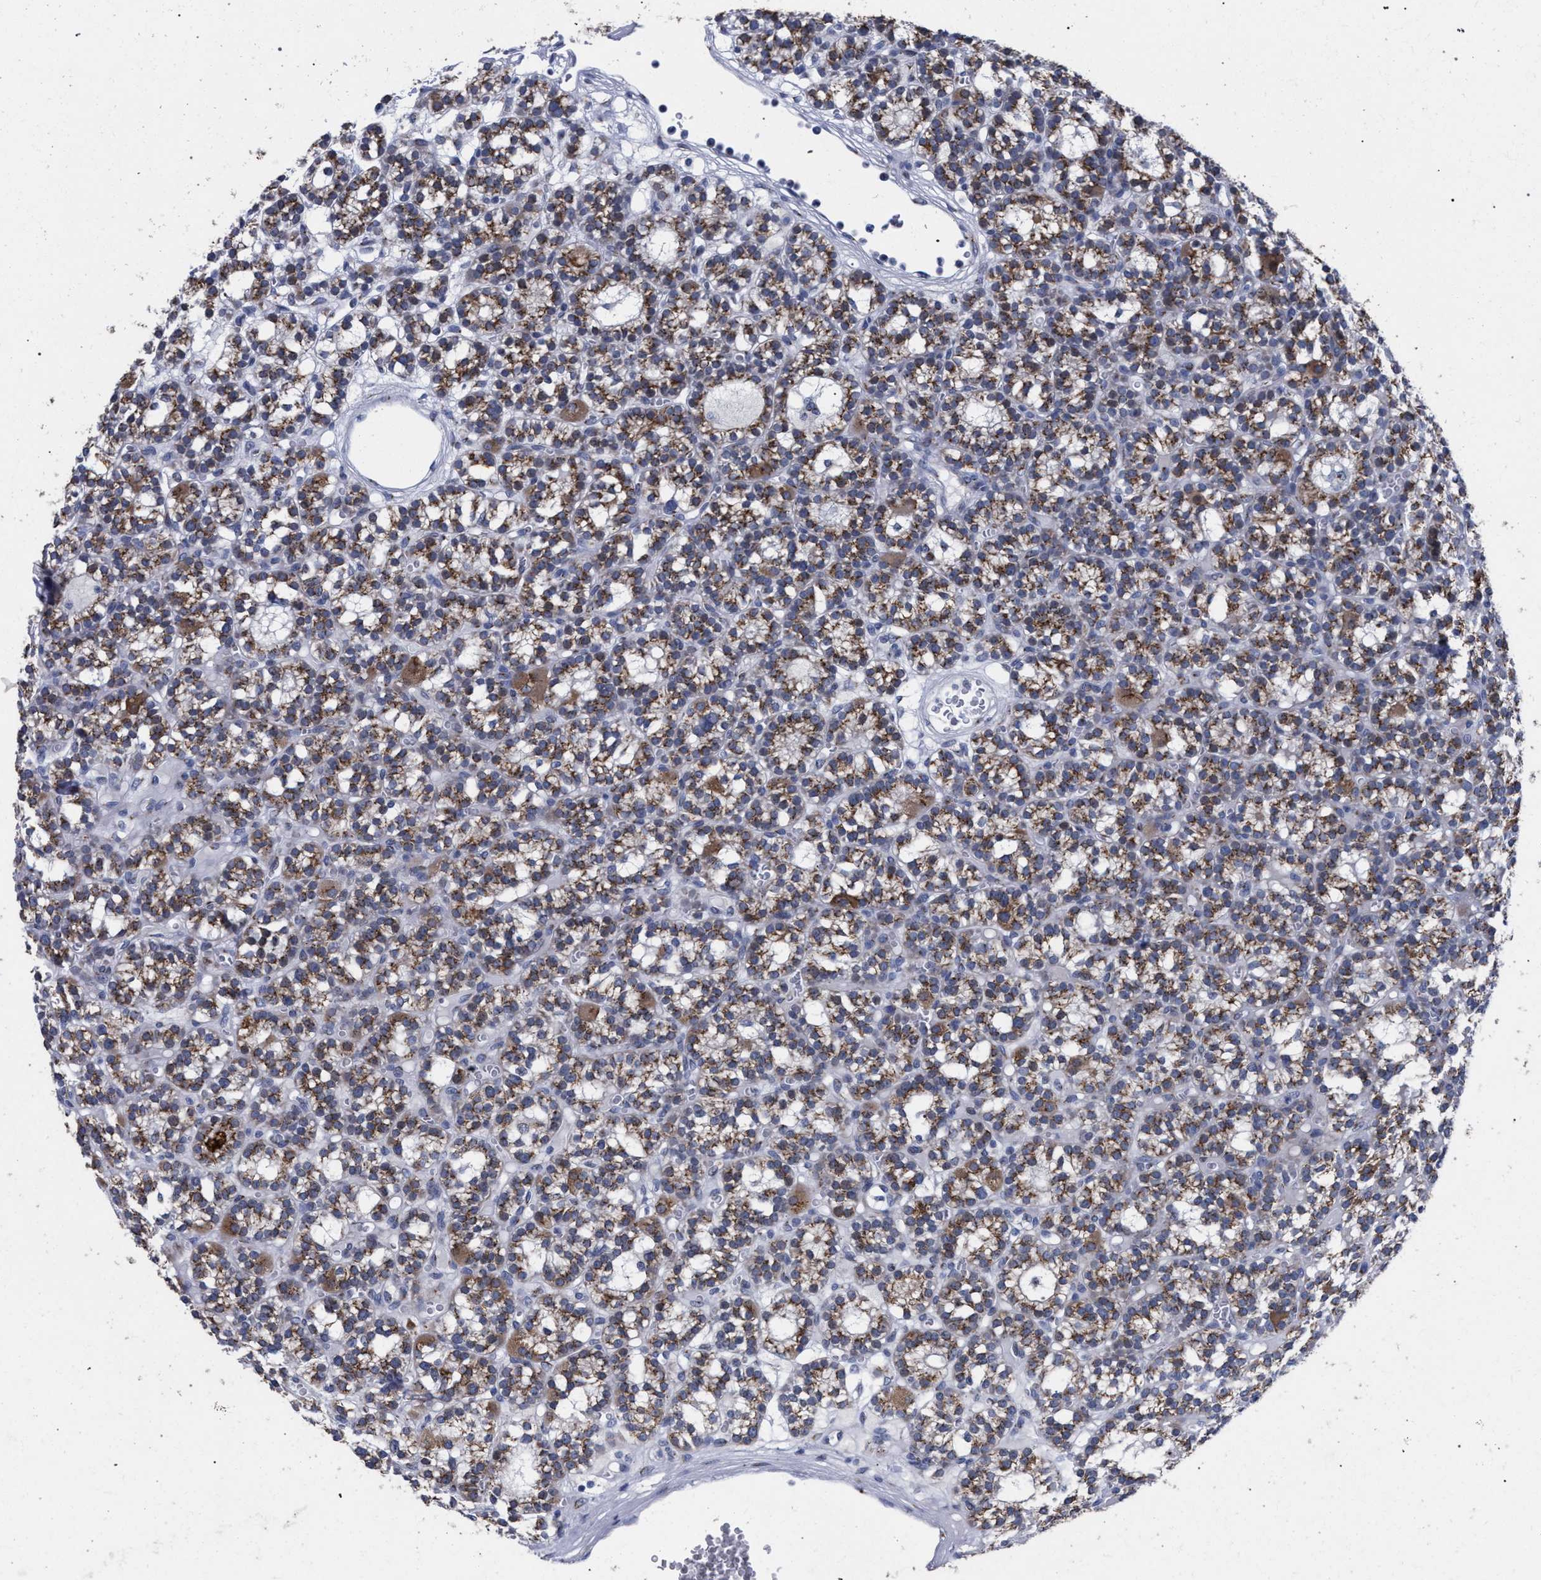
{"staining": {"intensity": "moderate", "quantity": ">75%", "location": "cytoplasmic/membranous"}, "tissue": "parathyroid gland", "cell_type": "Glandular cells", "image_type": "normal", "snomed": [{"axis": "morphology", "description": "Normal tissue, NOS"}, {"axis": "morphology", "description": "Adenoma, NOS"}, {"axis": "topography", "description": "Parathyroid gland"}], "caption": "The image demonstrates immunohistochemical staining of unremarkable parathyroid gland. There is moderate cytoplasmic/membranous positivity is present in about >75% of glandular cells.", "gene": "GOLGA2", "patient": {"sex": "female", "age": 58}}